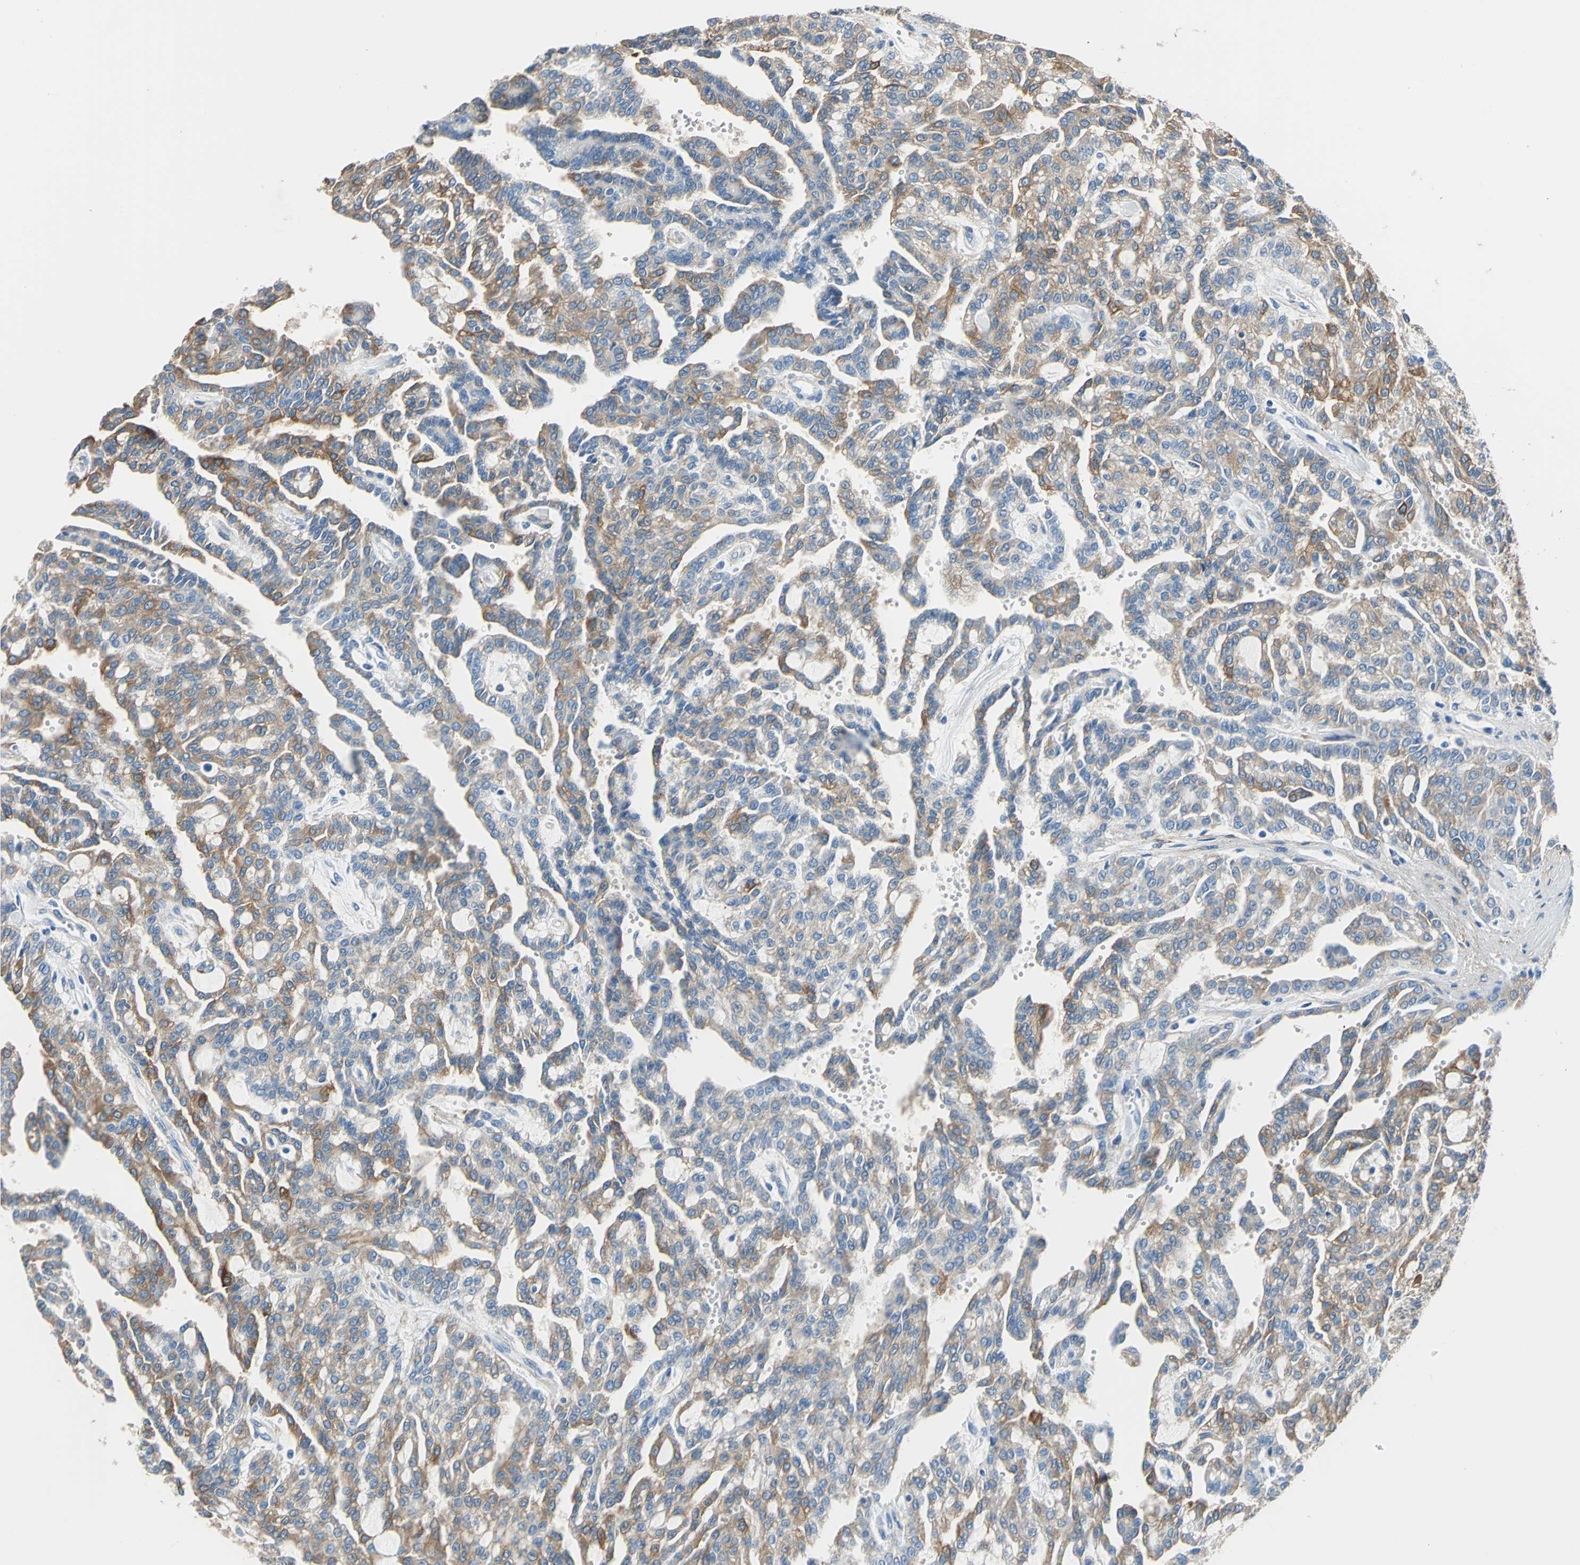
{"staining": {"intensity": "strong", "quantity": "25%-75%", "location": "cytoplasmic/membranous"}, "tissue": "renal cancer", "cell_type": "Tumor cells", "image_type": "cancer", "snomed": [{"axis": "morphology", "description": "Adenocarcinoma, NOS"}, {"axis": "topography", "description": "Kidney"}], "caption": "Human adenocarcinoma (renal) stained with a brown dye displays strong cytoplasmic/membranous positive staining in about 25%-75% of tumor cells.", "gene": "AKAP12", "patient": {"sex": "male", "age": 63}}